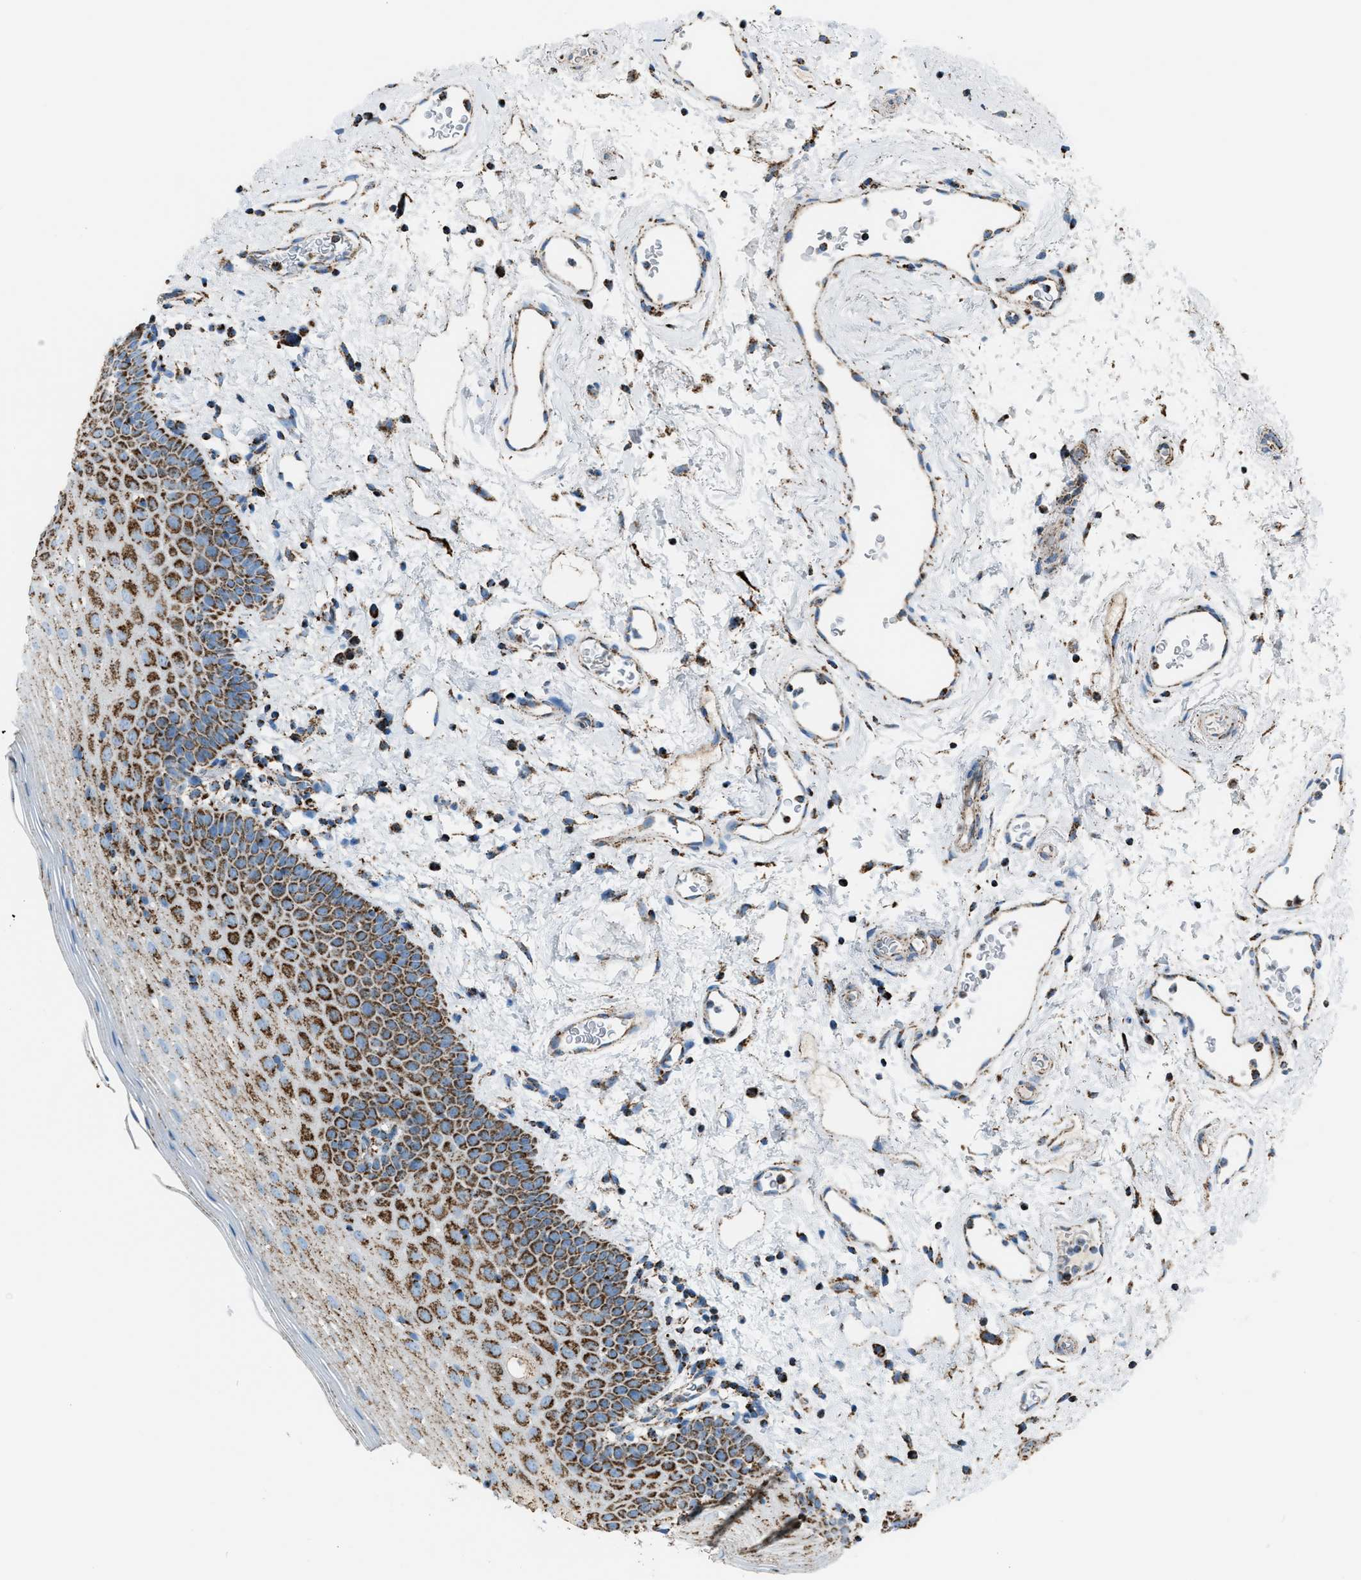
{"staining": {"intensity": "moderate", "quantity": ">75%", "location": "cytoplasmic/membranous"}, "tissue": "oral mucosa", "cell_type": "Squamous epithelial cells", "image_type": "normal", "snomed": [{"axis": "morphology", "description": "Normal tissue, NOS"}, {"axis": "topography", "description": "Oral tissue"}], "caption": "An image of oral mucosa stained for a protein demonstrates moderate cytoplasmic/membranous brown staining in squamous epithelial cells. (IHC, brightfield microscopy, high magnification).", "gene": "MDH2", "patient": {"sex": "male", "age": 66}}